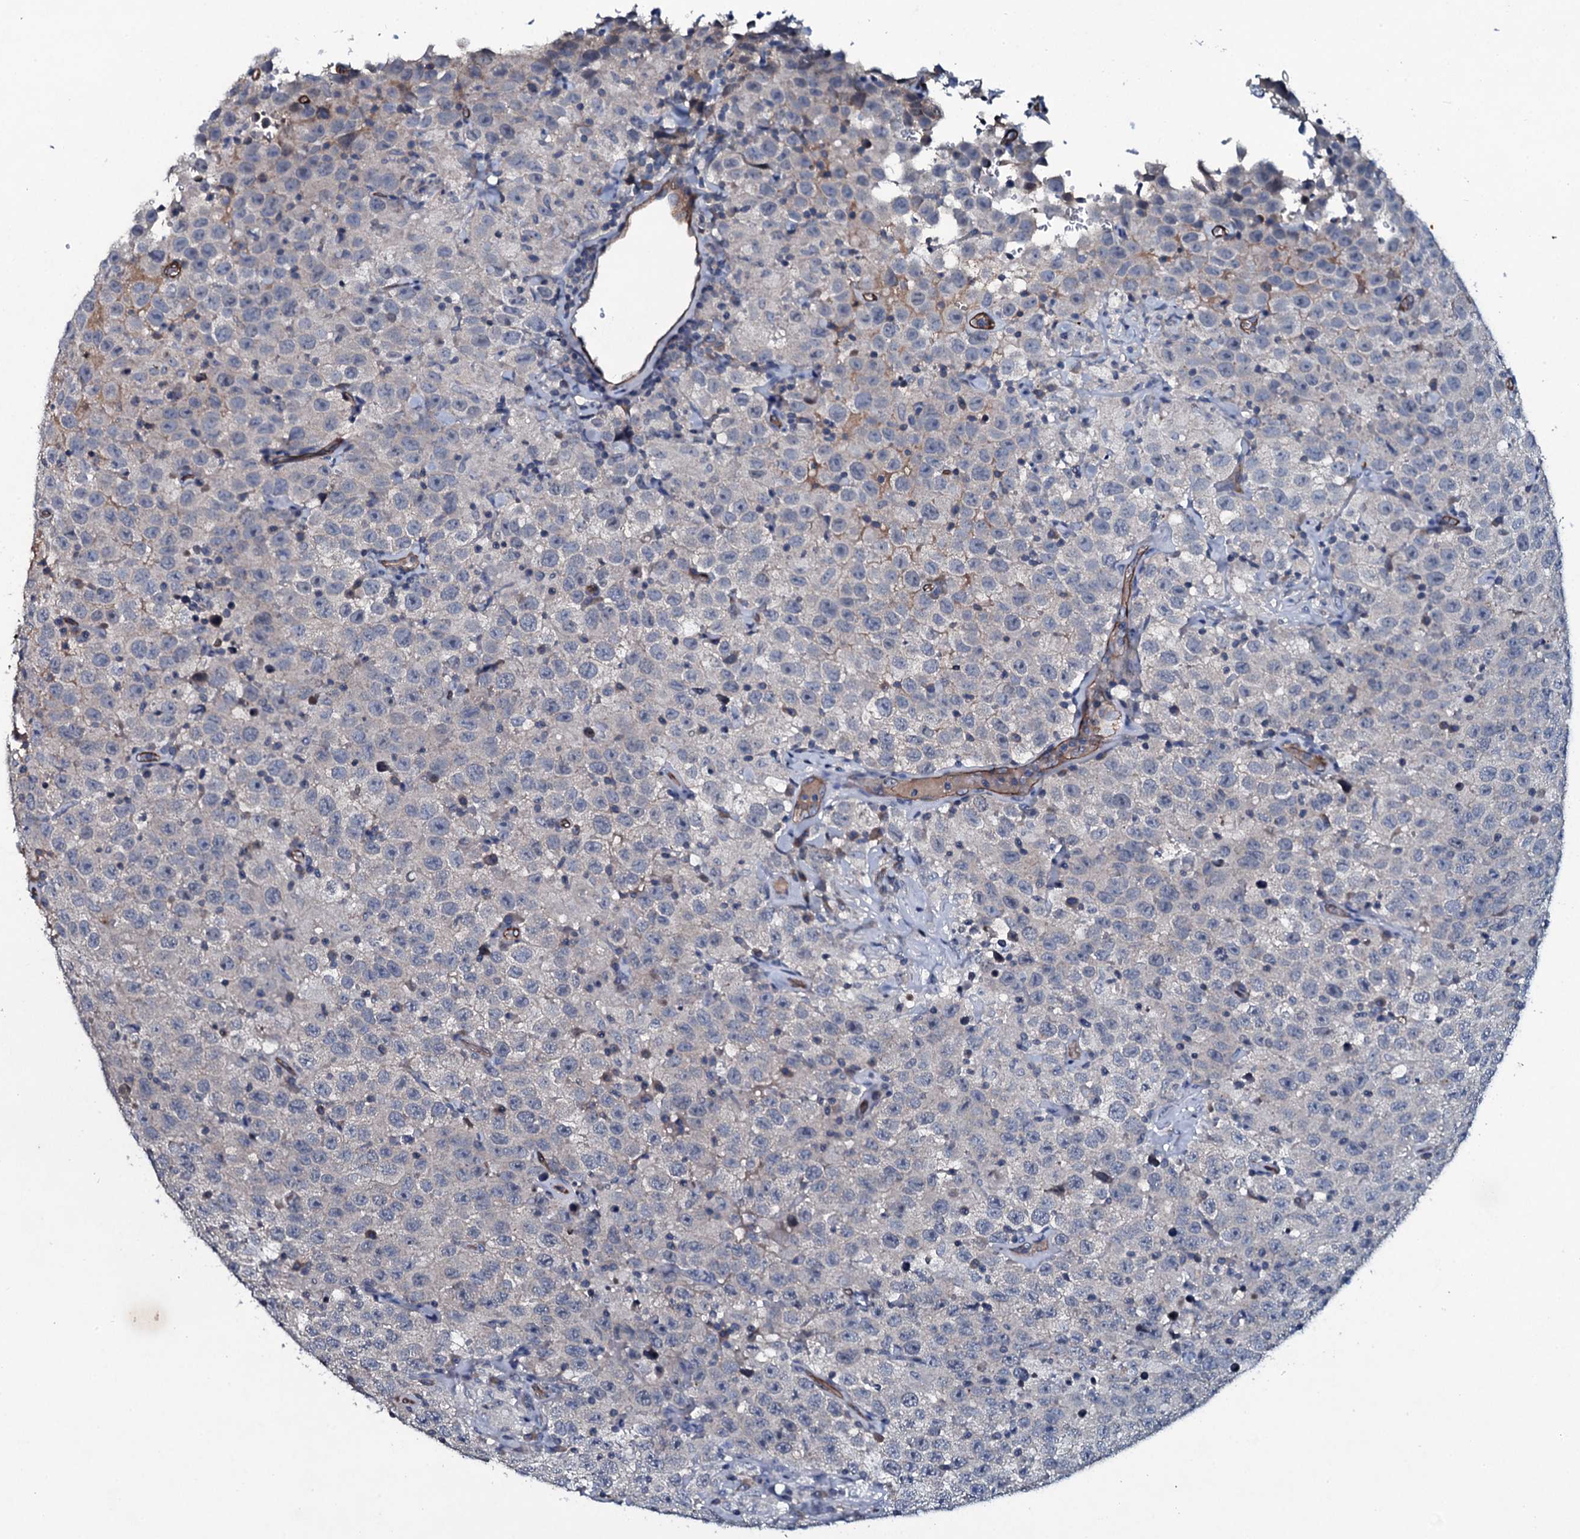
{"staining": {"intensity": "negative", "quantity": "none", "location": "none"}, "tissue": "testis cancer", "cell_type": "Tumor cells", "image_type": "cancer", "snomed": [{"axis": "morphology", "description": "Seminoma, NOS"}, {"axis": "topography", "description": "Testis"}], "caption": "An IHC micrograph of testis cancer is shown. There is no staining in tumor cells of testis cancer.", "gene": "CLEC14A", "patient": {"sex": "male", "age": 41}}